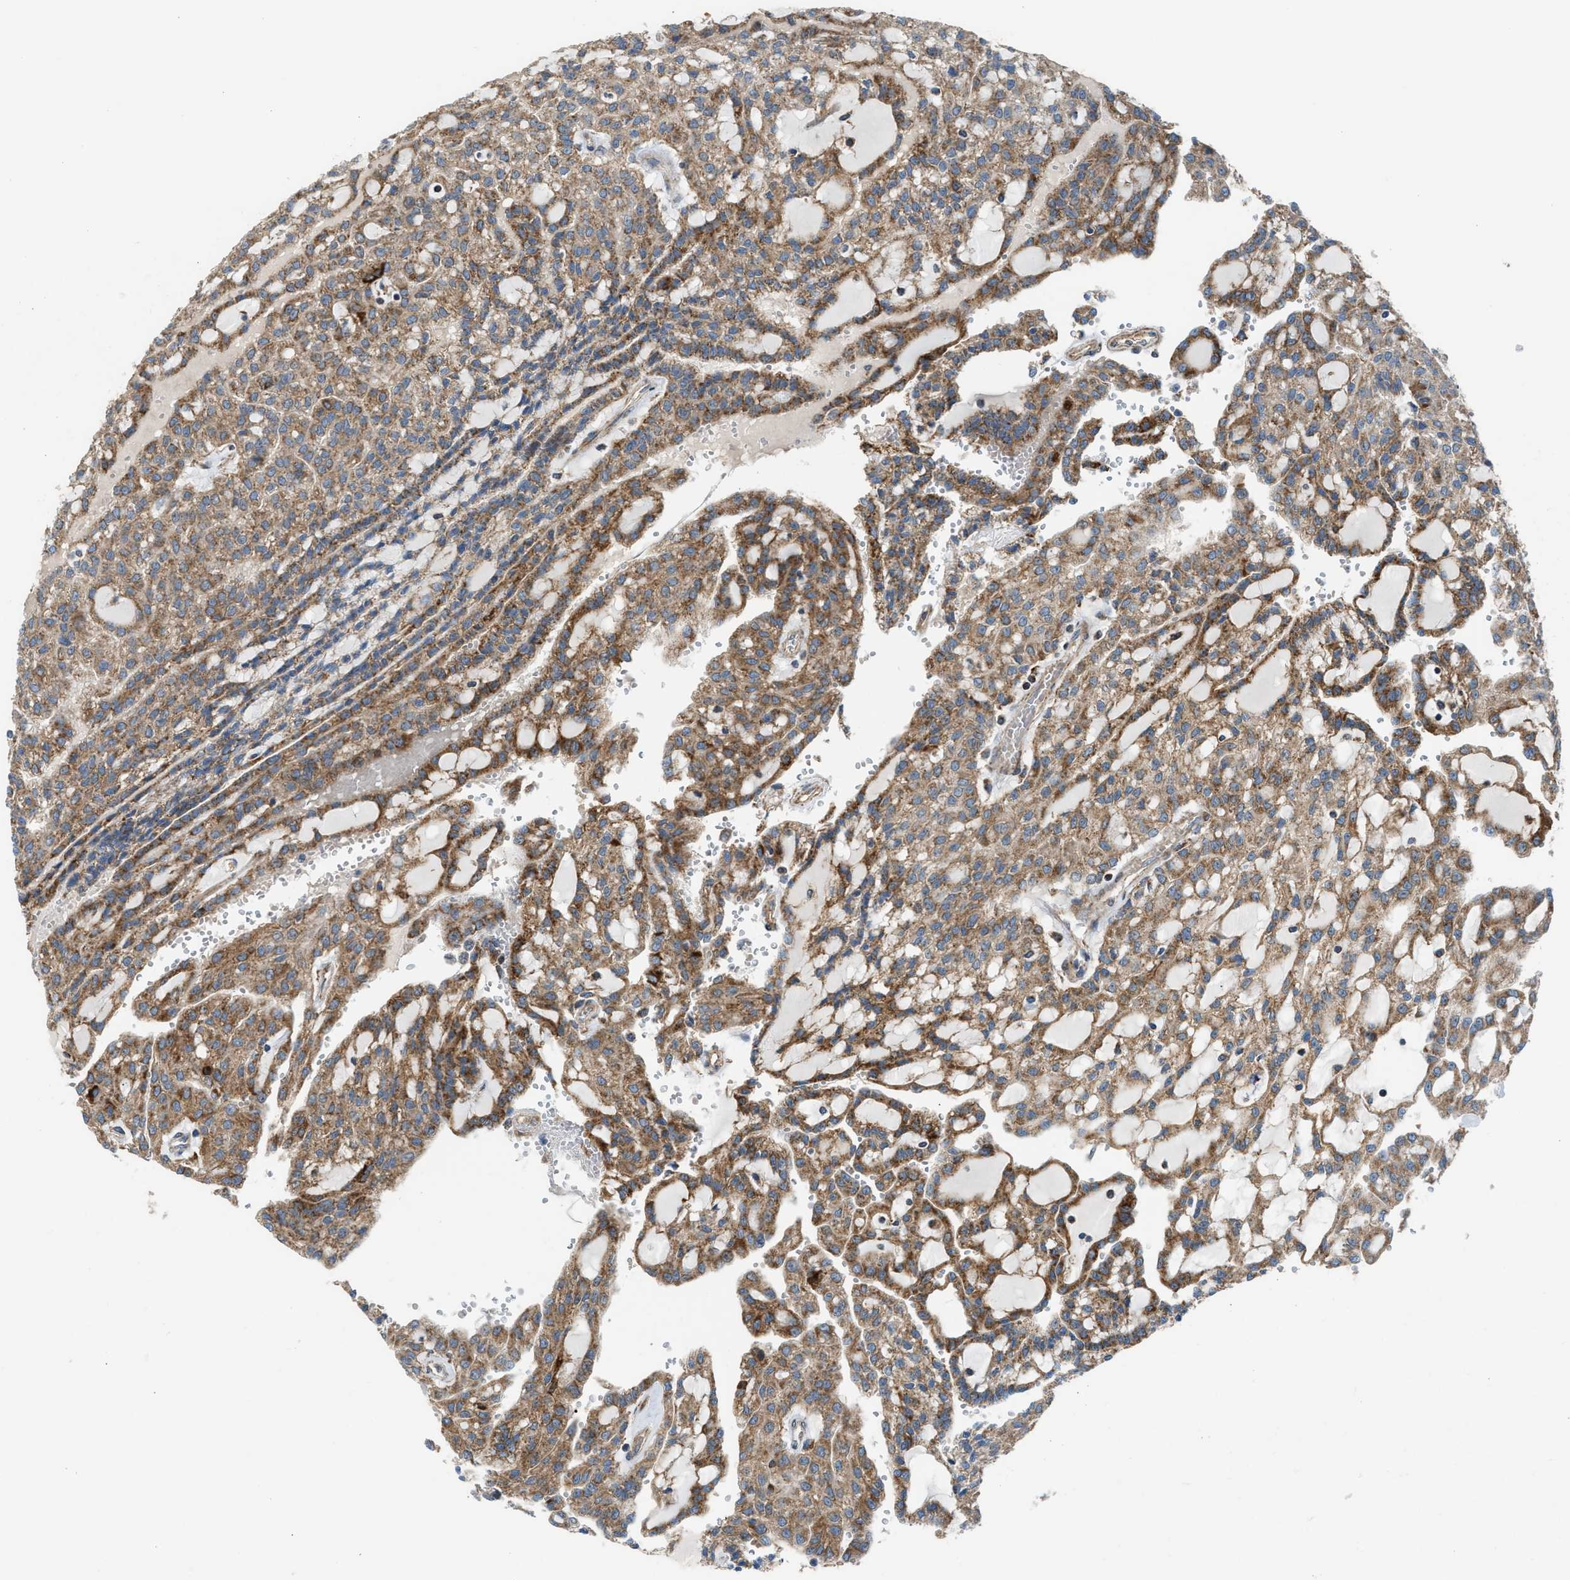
{"staining": {"intensity": "moderate", "quantity": ">75%", "location": "cytoplasmic/membranous"}, "tissue": "renal cancer", "cell_type": "Tumor cells", "image_type": "cancer", "snomed": [{"axis": "morphology", "description": "Adenocarcinoma, NOS"}, {"axis": "topography", "description": "Kidney"}], "caption": "IHC of renal adenocarcinoma reveals medium levels of moderate cytoplasmic/membranous expression in approximately >75% of tumor cells. (brown staining indicates protein expression, while blue staining denotes nuclei).", "gene": "SLC10A3", "patient": {"sex": "male", "age": 63}}